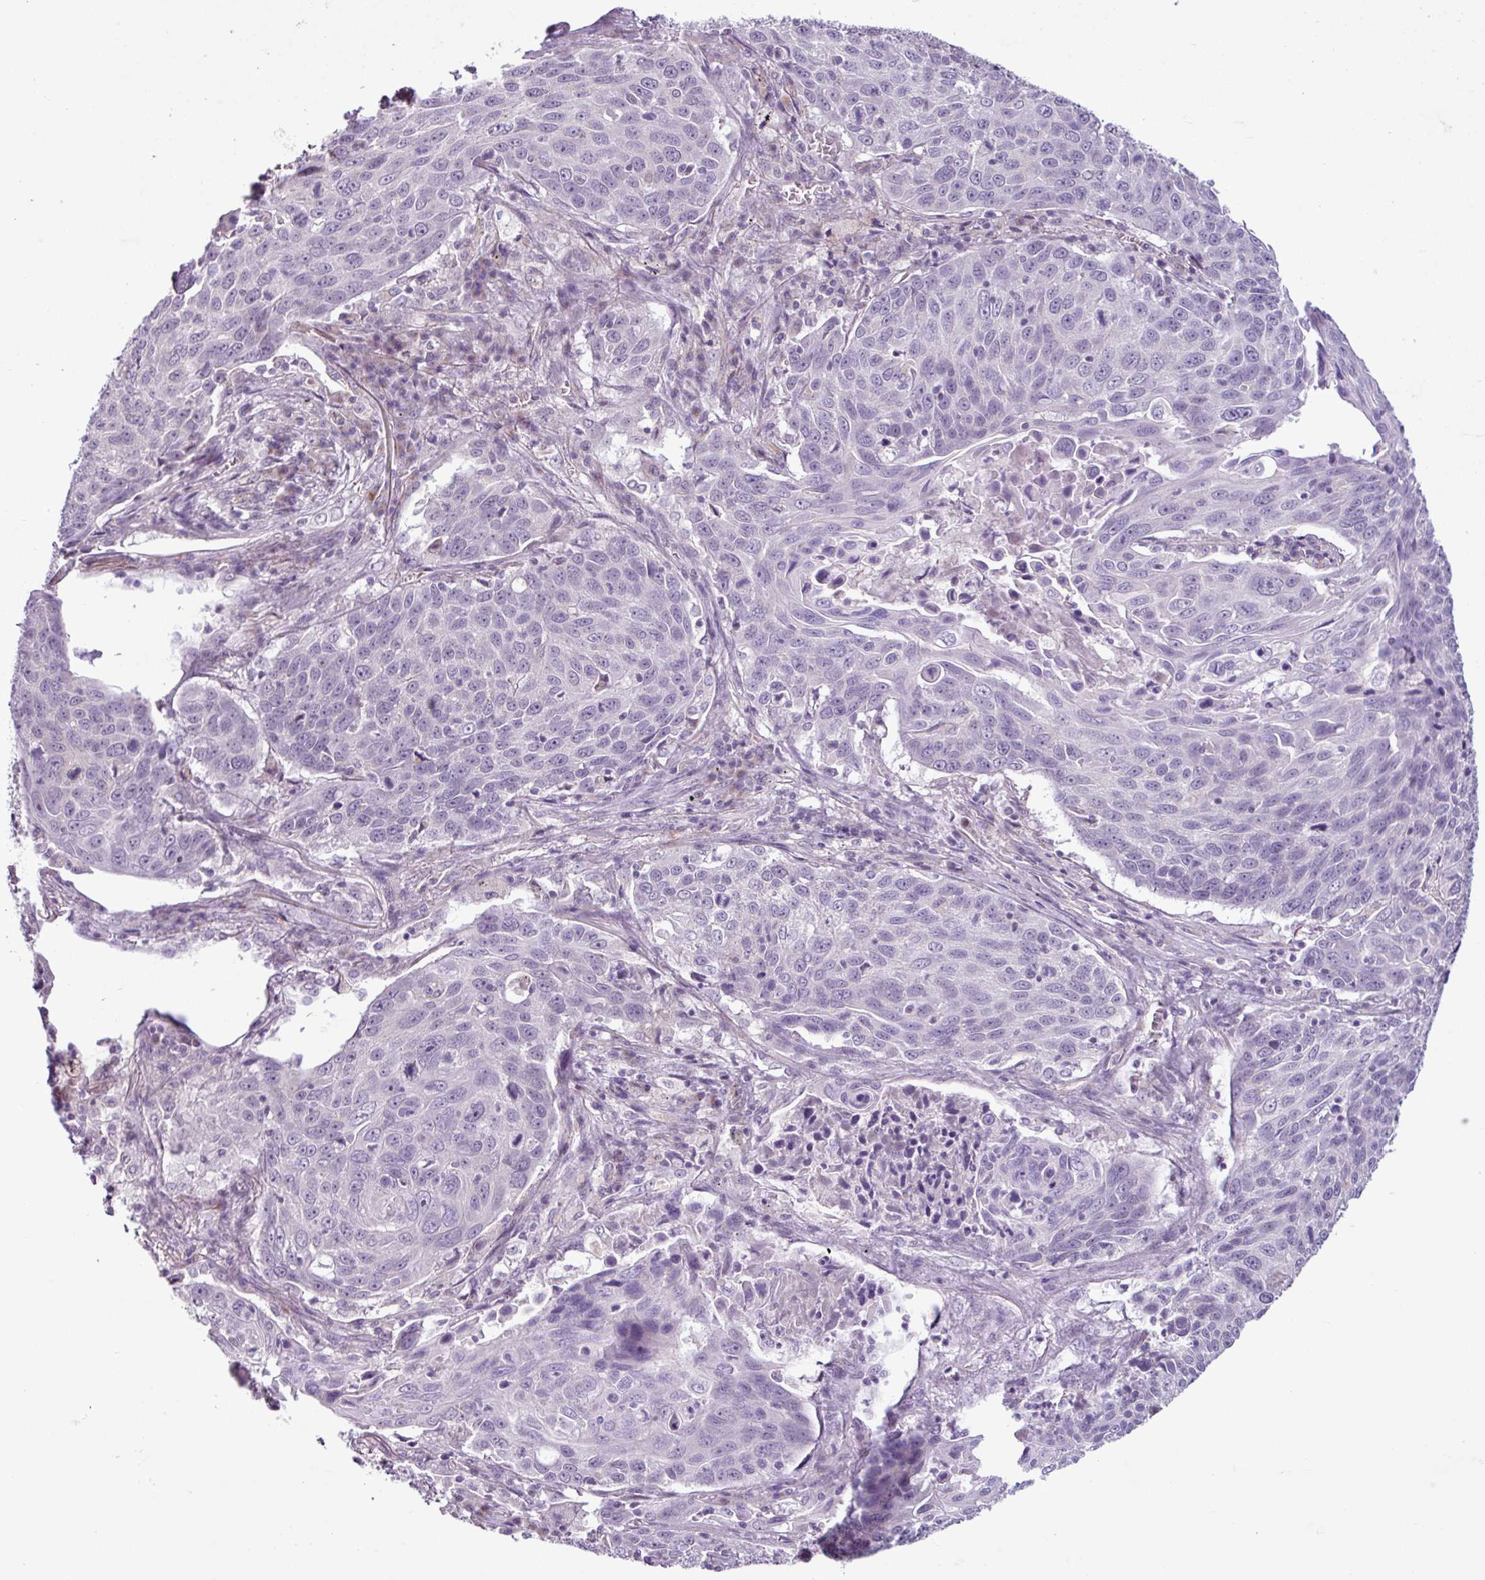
{"staining": {"intensity": "negative", "quantity": "none", "location": "none"}, "tissue": "lung cancer", "cell_type": "Tumor cells", "image_type": "cancer", "snomed": [{"axis": "morphology", "description": "Squamous cell carcinoma, NOS"}, {"axis": "topography", "description": "Lung"}], "caption": "Tumor cells show no significant expression in lung squamous cell carcinoma.", "gene": "C9orf24", "patient": {"sex": "male", "age": 78}}